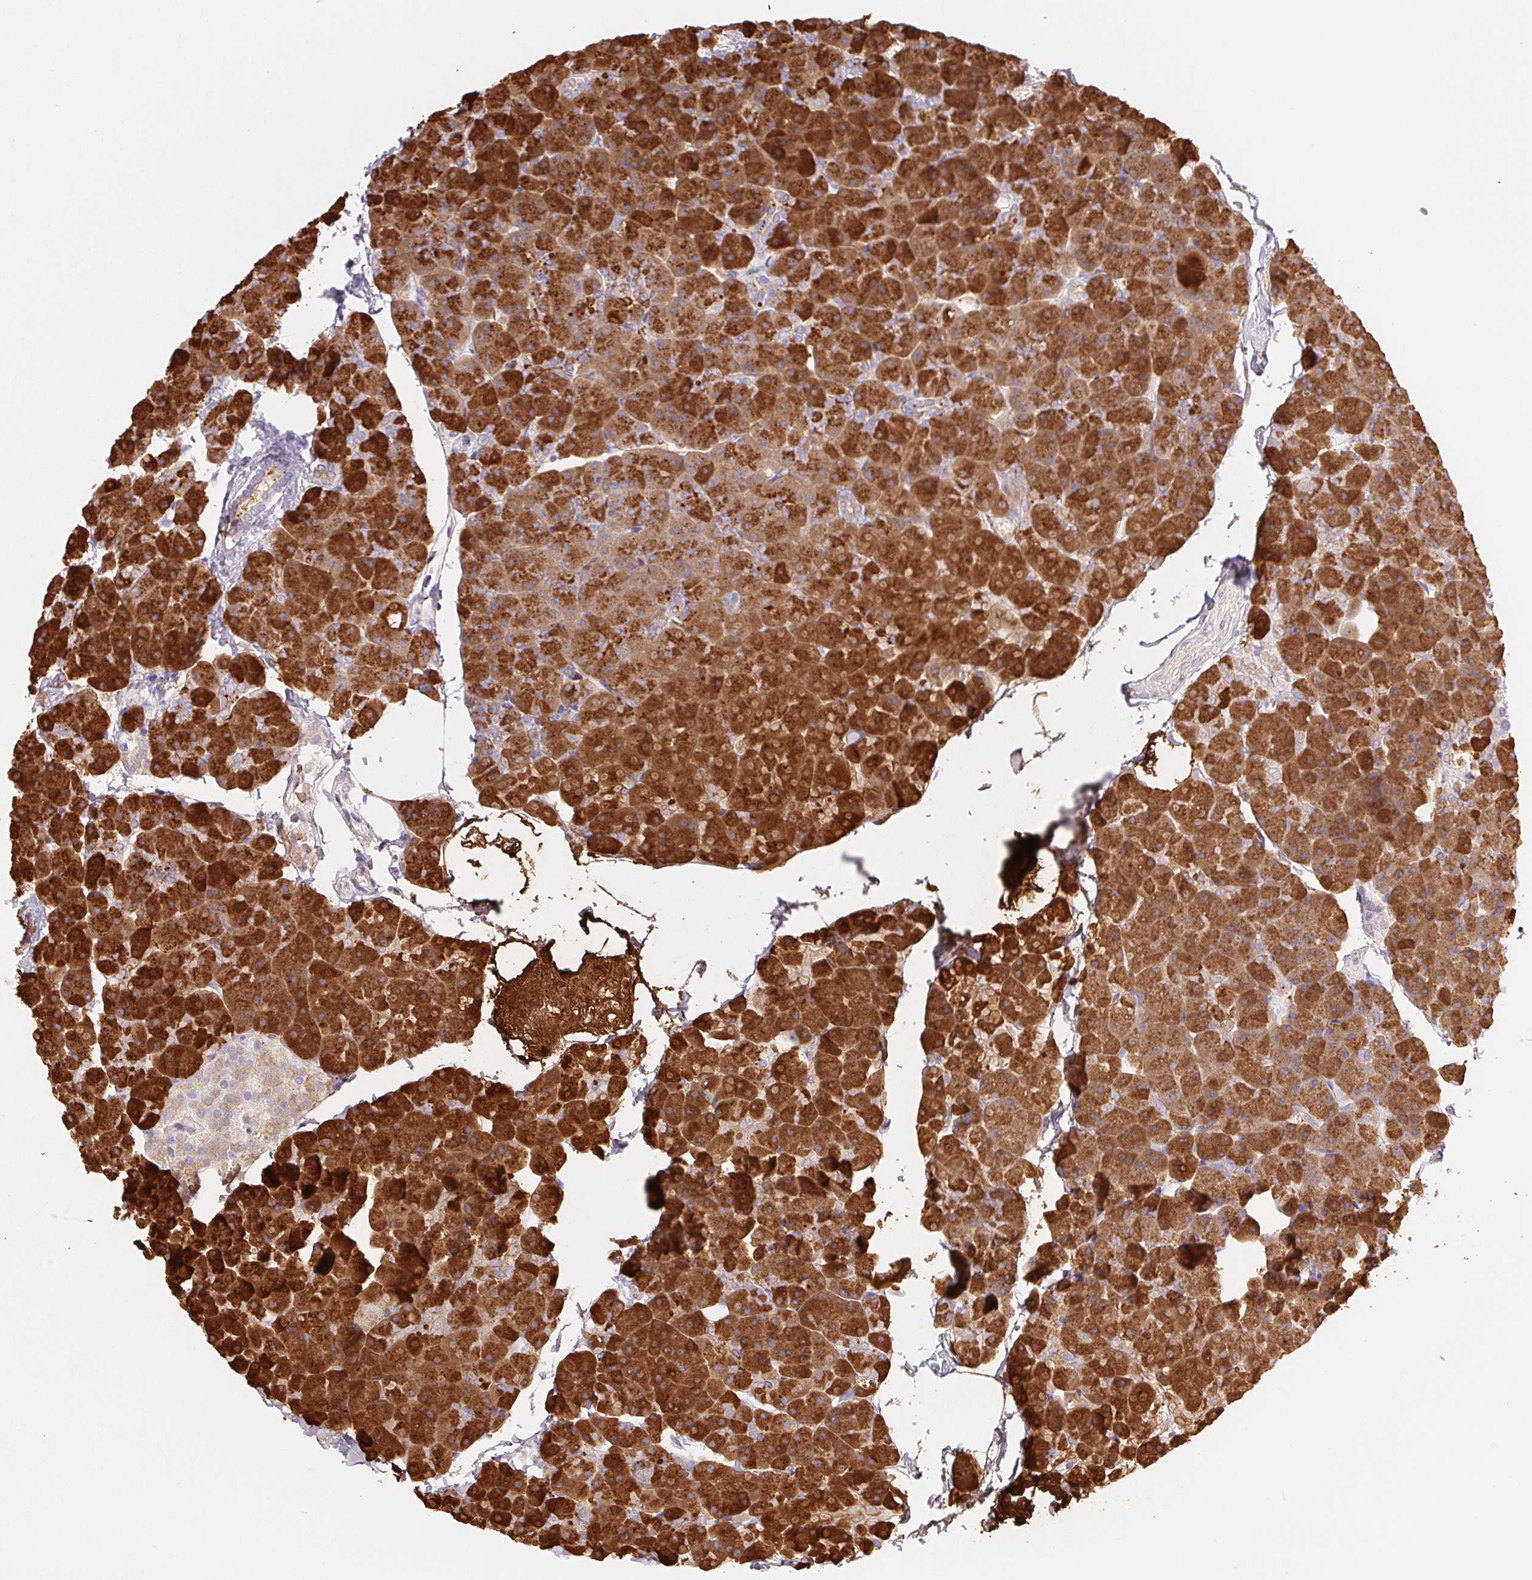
{"staining": {"intensity": "strong", "quantity": ">75%", "location": "cytoplasmic/membranous"}, "tissue": "pancreas", "cell_type": "Exocrine glandular cells", "image_type": "normal", "snomed": [{"axis": "morphology", "description": "Normal tissue, NOS"}, {"axis": "topography", "description": "Pancreas"}], "caption": "Protein analysis of normal pancreas shows strong cytoplasmic/membranous staining in approximately >75% of exocrine glandular cells. The staining was performed using DAB, with brown indicating positive protein expression. Nuclei are stained blue with hematoxylin.", "gene": "PNLIP", "patient": {"sex": "male", "age": 35}}